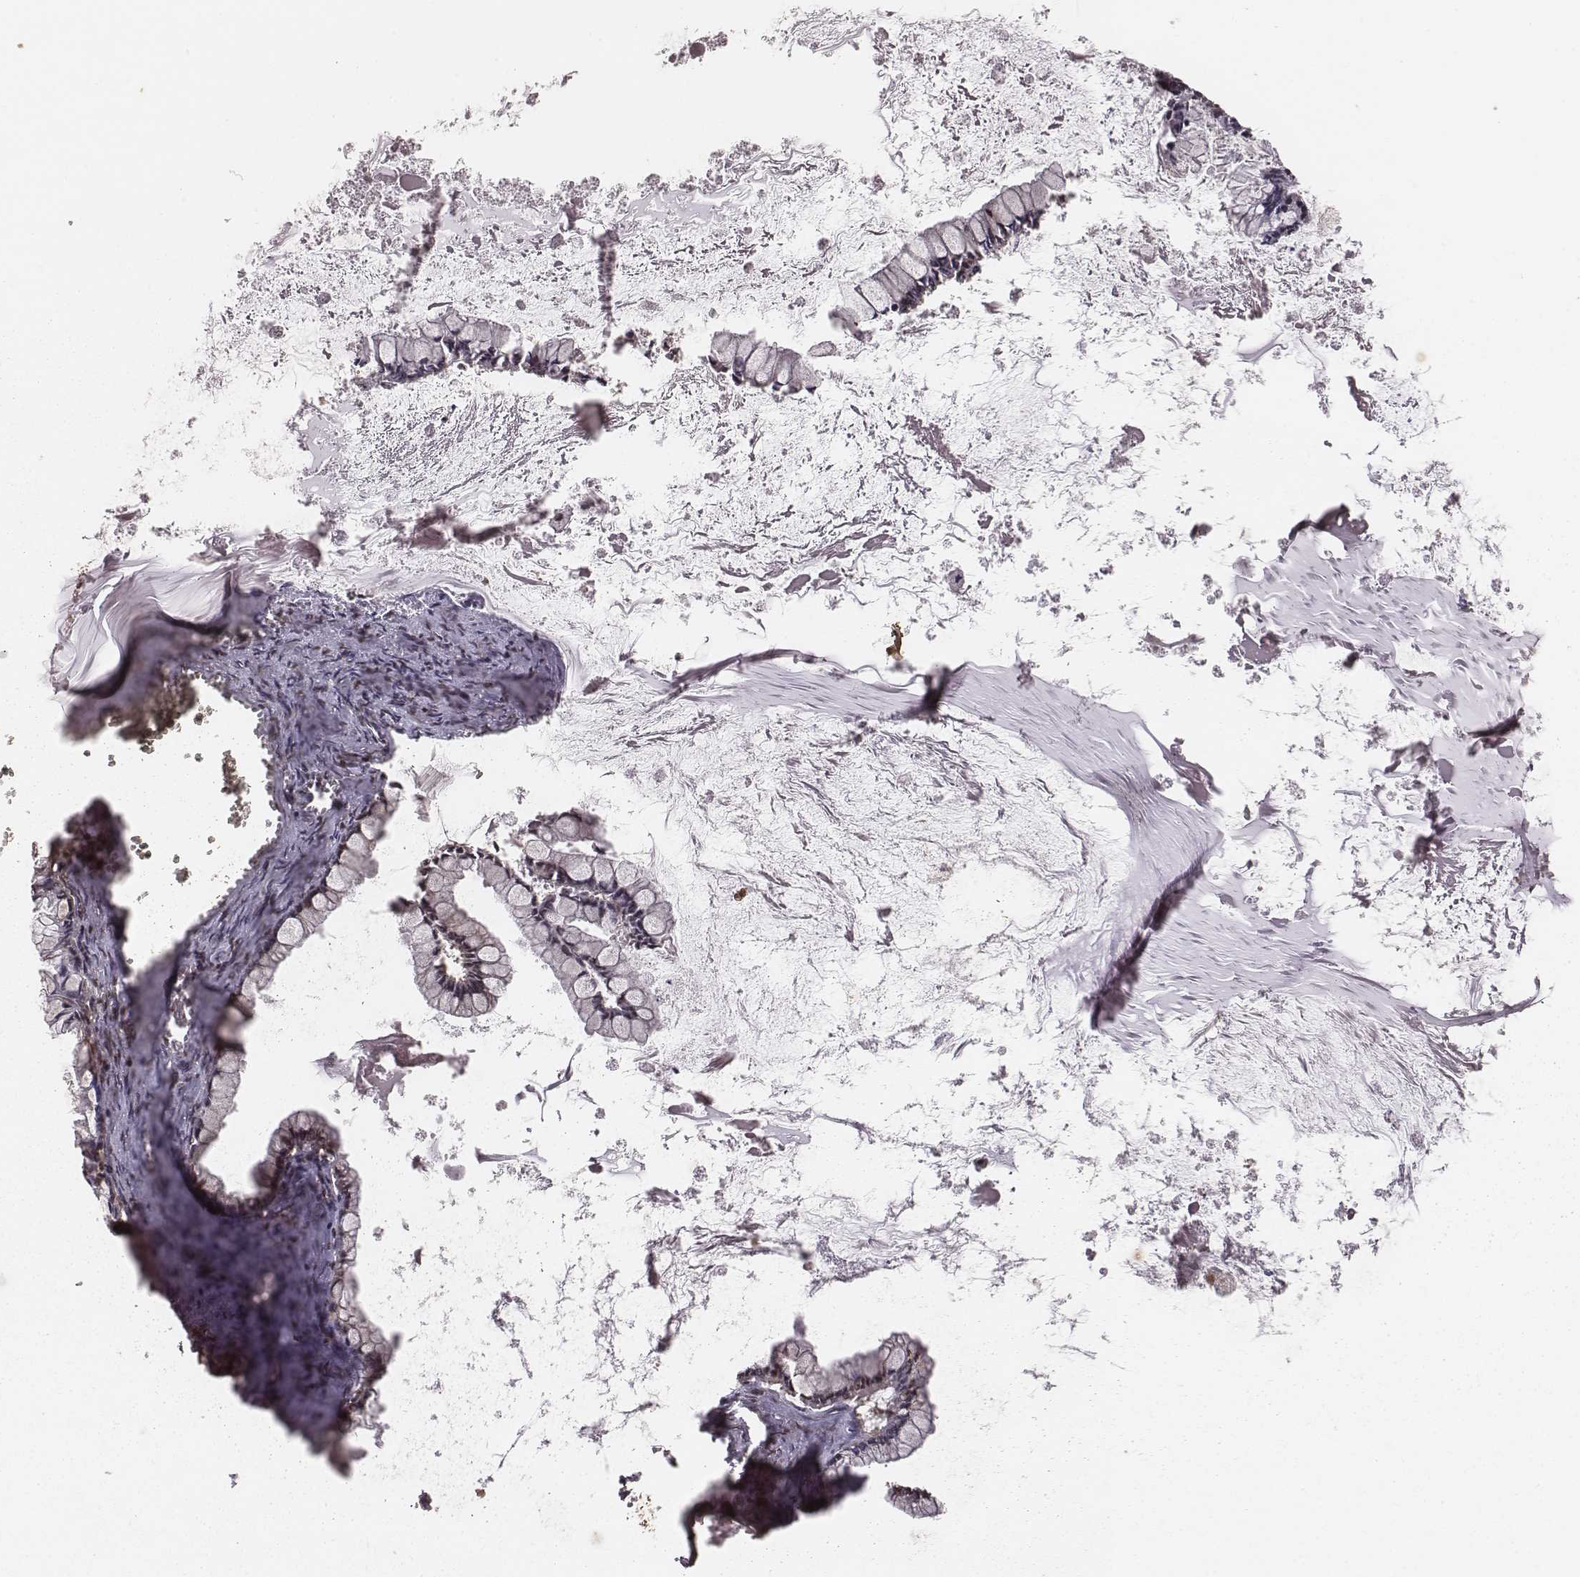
{"staining": {"intensity": "weak", "quantity": ">75%", "location": "cytoplasmic/membranous,nuclear"}, "tissue": "ovarian cancer", "cell_type": "Tumor cells", "image_type": "cancer", "snomed": [{"axis": "morphology", "description": "Cystadenocarcinoma, mucinous, NOS"}, {"axis": "topography", "description": "Ovary"}], "caption": "DAB immunohistochemical staining of human ovarian cancer shows weak cytoplasmic/membranous and nuclear protein positivity in approximately >75% of tumor cells.", "gene": "NFX1", "patient": {"sex": "female", "age": 67}}